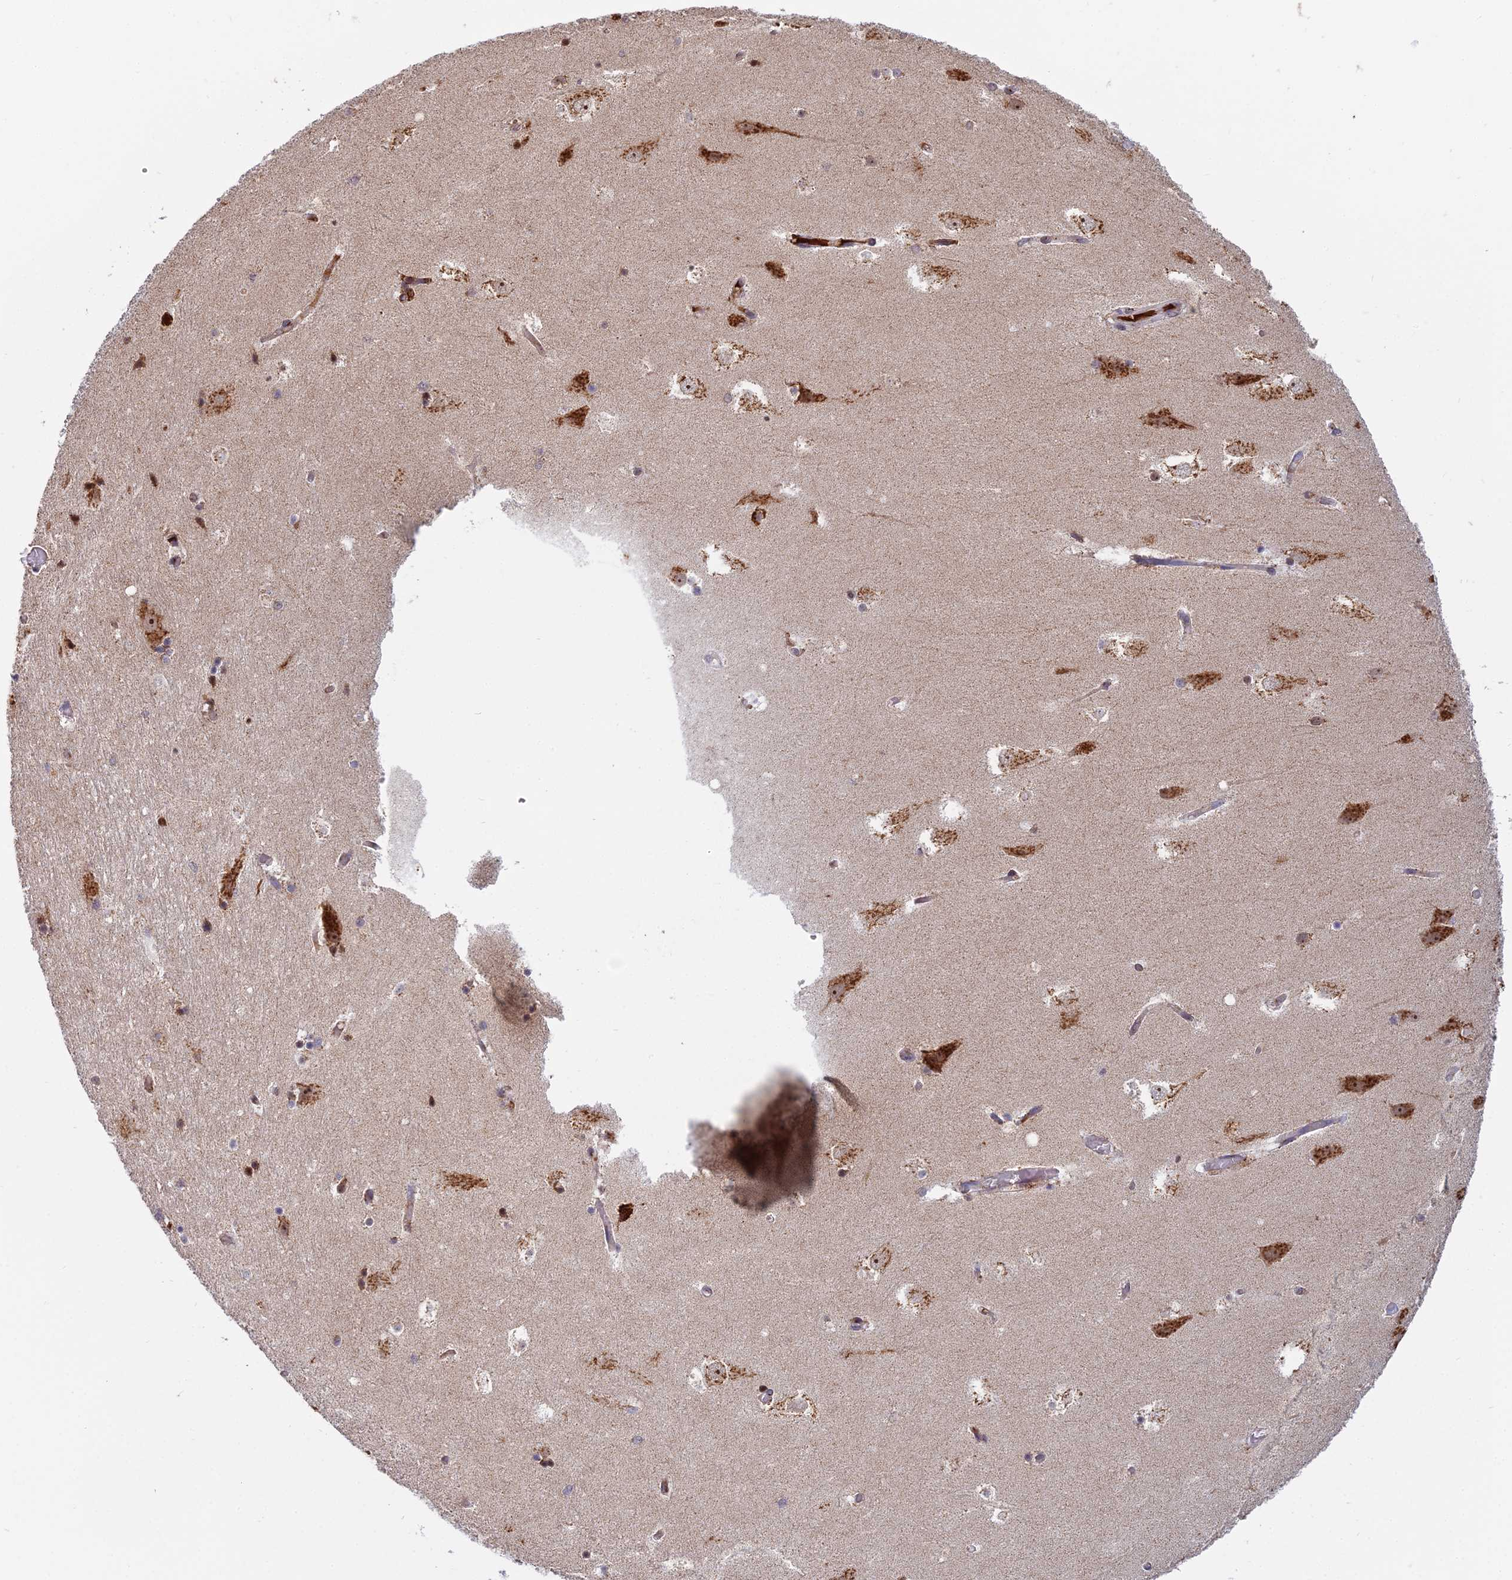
{"staining": {"intensity": "moderate", "quantity": "<25%", "location": "cytoplasmic/membranous,nuclear"}, "tissue": "hippocampus", "cell_type": "Glial cells", "image_type": "normal", "snomed": [{"axis": "morphology", "description": "Normal tissue, NOS"}, {"axis": "topography", "description": "Hippocampus"}], "caption": "An immunohistochemistry image of normal tissue is shown. Protein staining in brown labels moderate cytoplasmic/membranous,nuclear positivity in hippocampus within glial cells.", "gene": "MEOX1", "patient": {"sex": "female", "age": 52}}